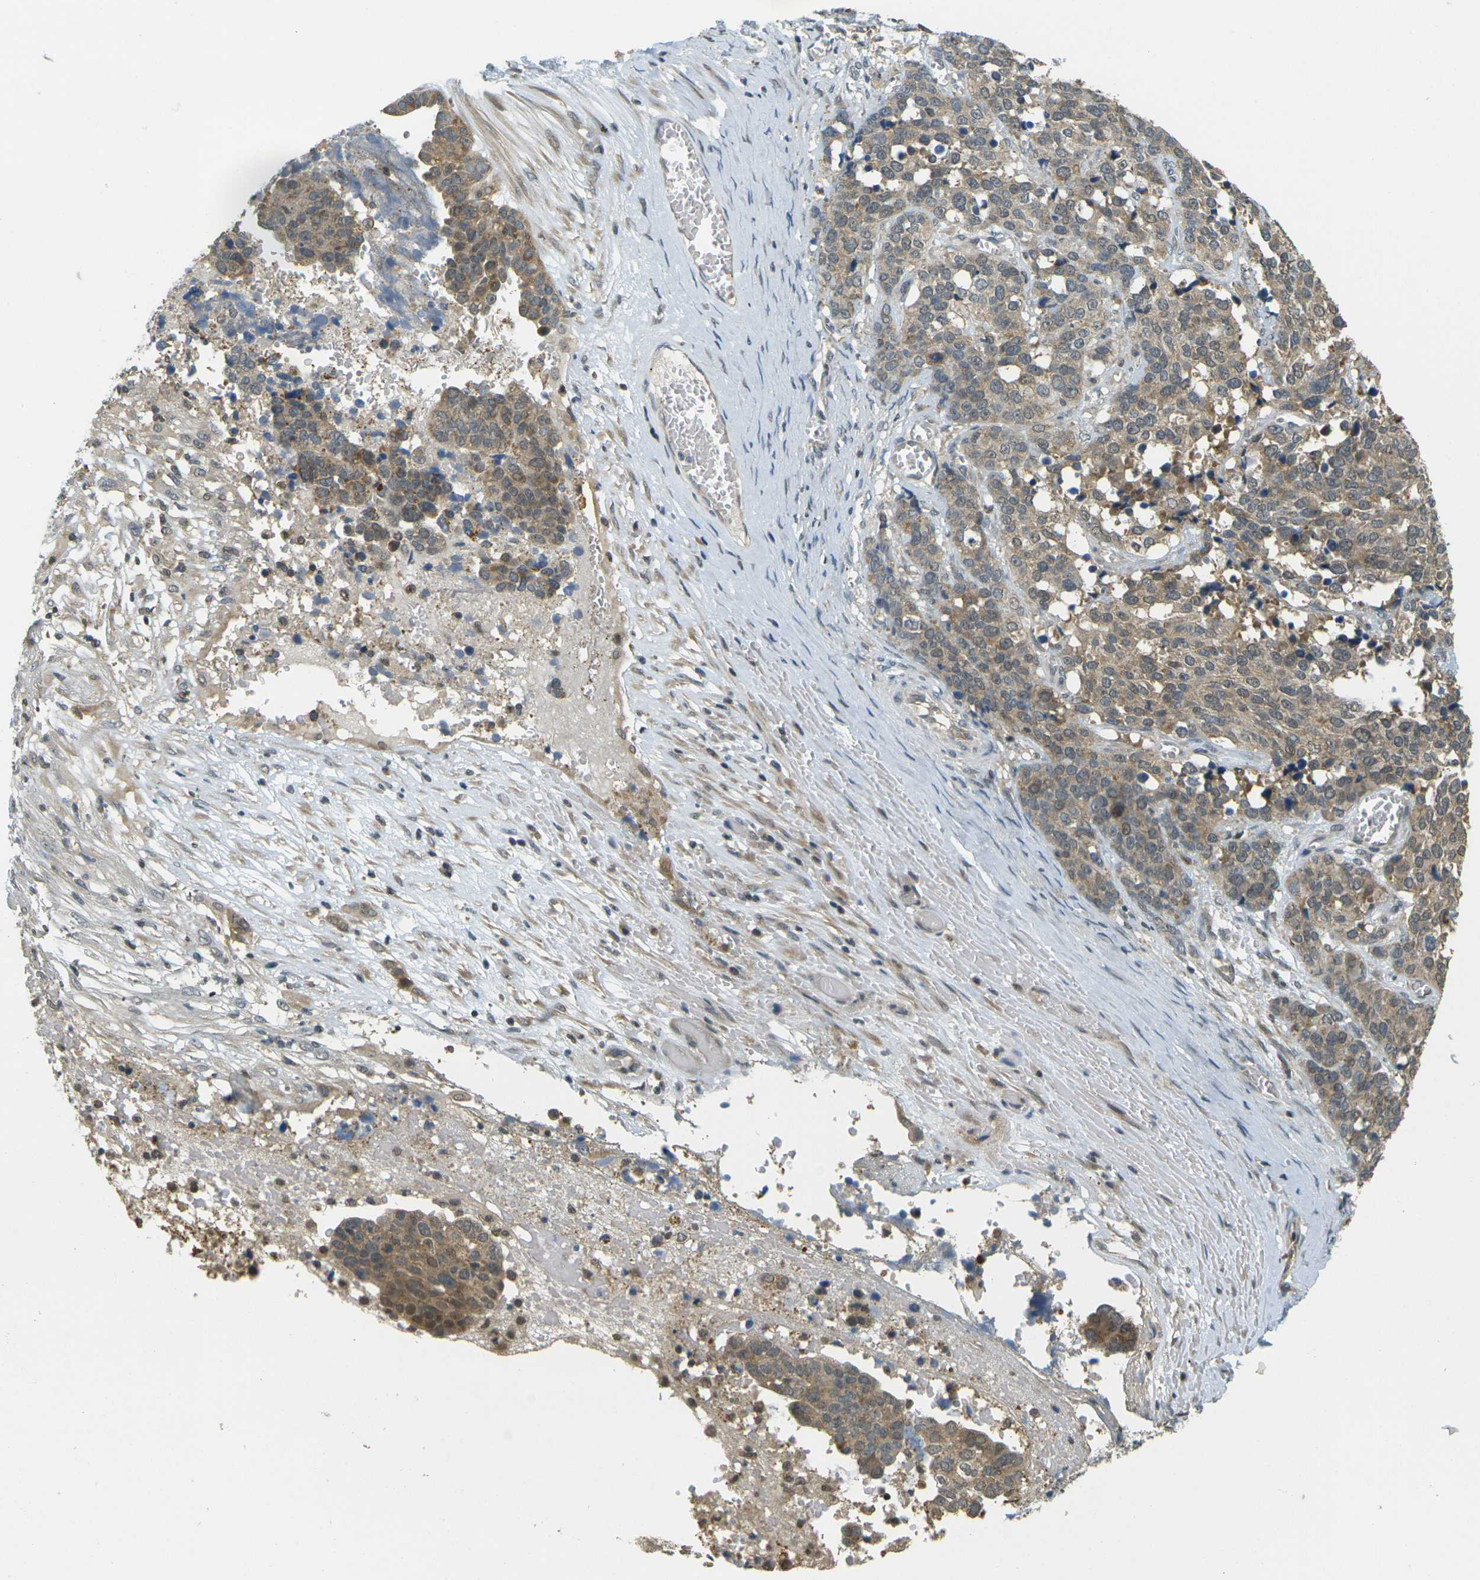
{"staining": {"intensity": "weak", "quantity": ">75%", "location": "cytoplasmic/membranous"}, "tissue": "ovarian cancer", "cell_type": "Tumor cells", "image_type": "cancer", "snomed": [{"axis": "morphology", "description": "Cystadenocarcinoma, serous, NOS"}, {"axis": "topography", "description": "Ovary"}], "caption": "Immunohistochemistry (IHC) of human ovarian serous cystadenocarcinoma exhibits low levels of weak cytoplasmic/membranous positivity in approximately >75% of tumor cells.", "gene": "KLHL8", "patient": {"sex": "female", "age": 44}}